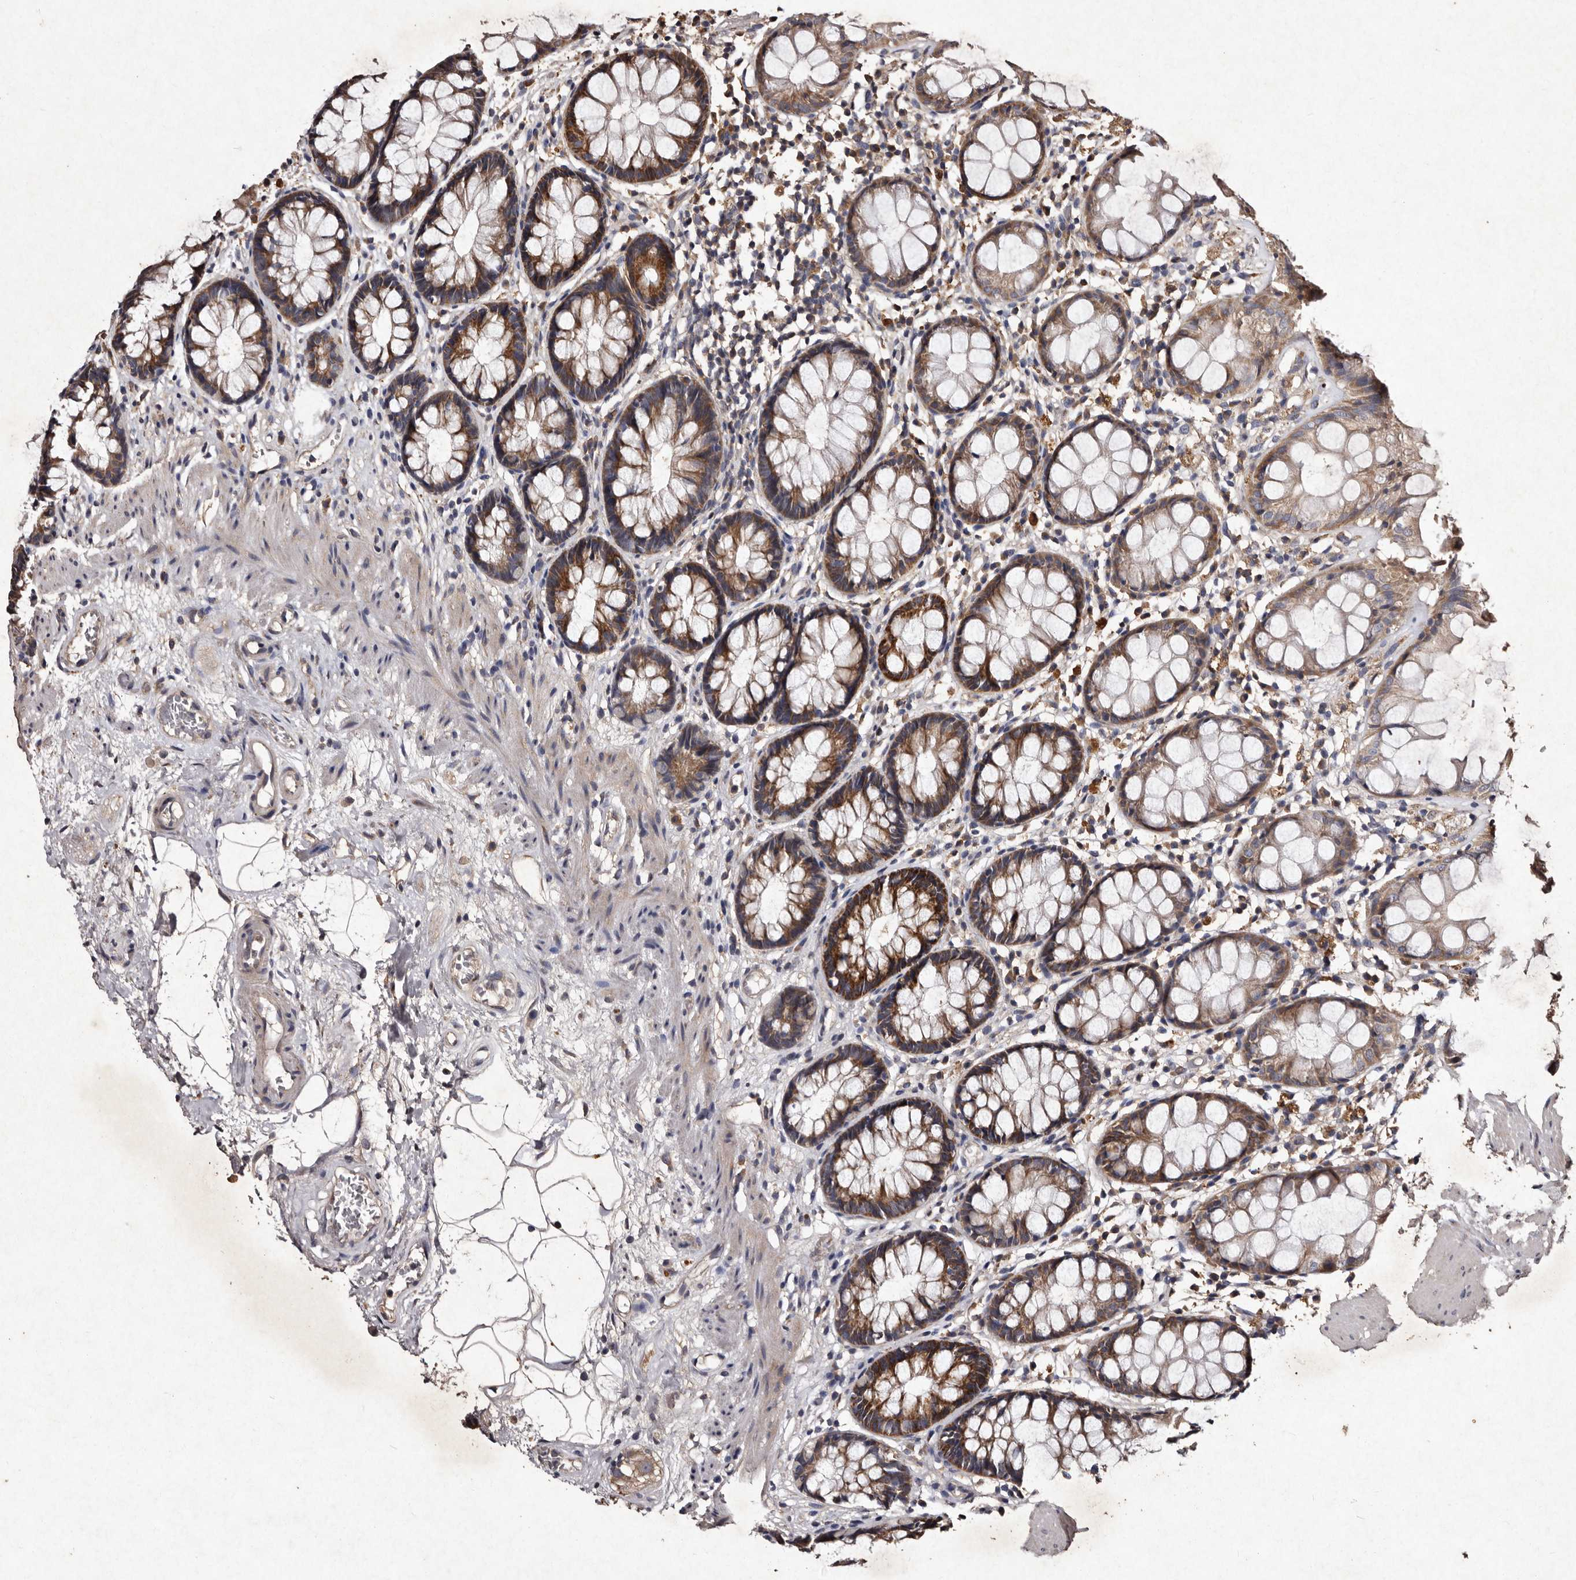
{"staining": {"intensity": "moderate", "quantity": ">75%", "location": "cytoplasmic/membranous"}, "tissue": "rectum", "cell_type": "Glandular cells", "image_type": "normal", "snomed": [{"axis": "morphology", "description": "Normal tissue, NOS"}, {"axis": "topography", "description": "Rectum"}], "caption": "This photomicrograph demonstrates normal rectum stained with immunohistochemistry to label a protein in brown. The cytoplasmic/membranous of glandular cells show moderate positivity for the protein. Nuclei are counter-stained blue.", "gene": "TFB1M", "patient": {"sex": "male", "age": 64}}